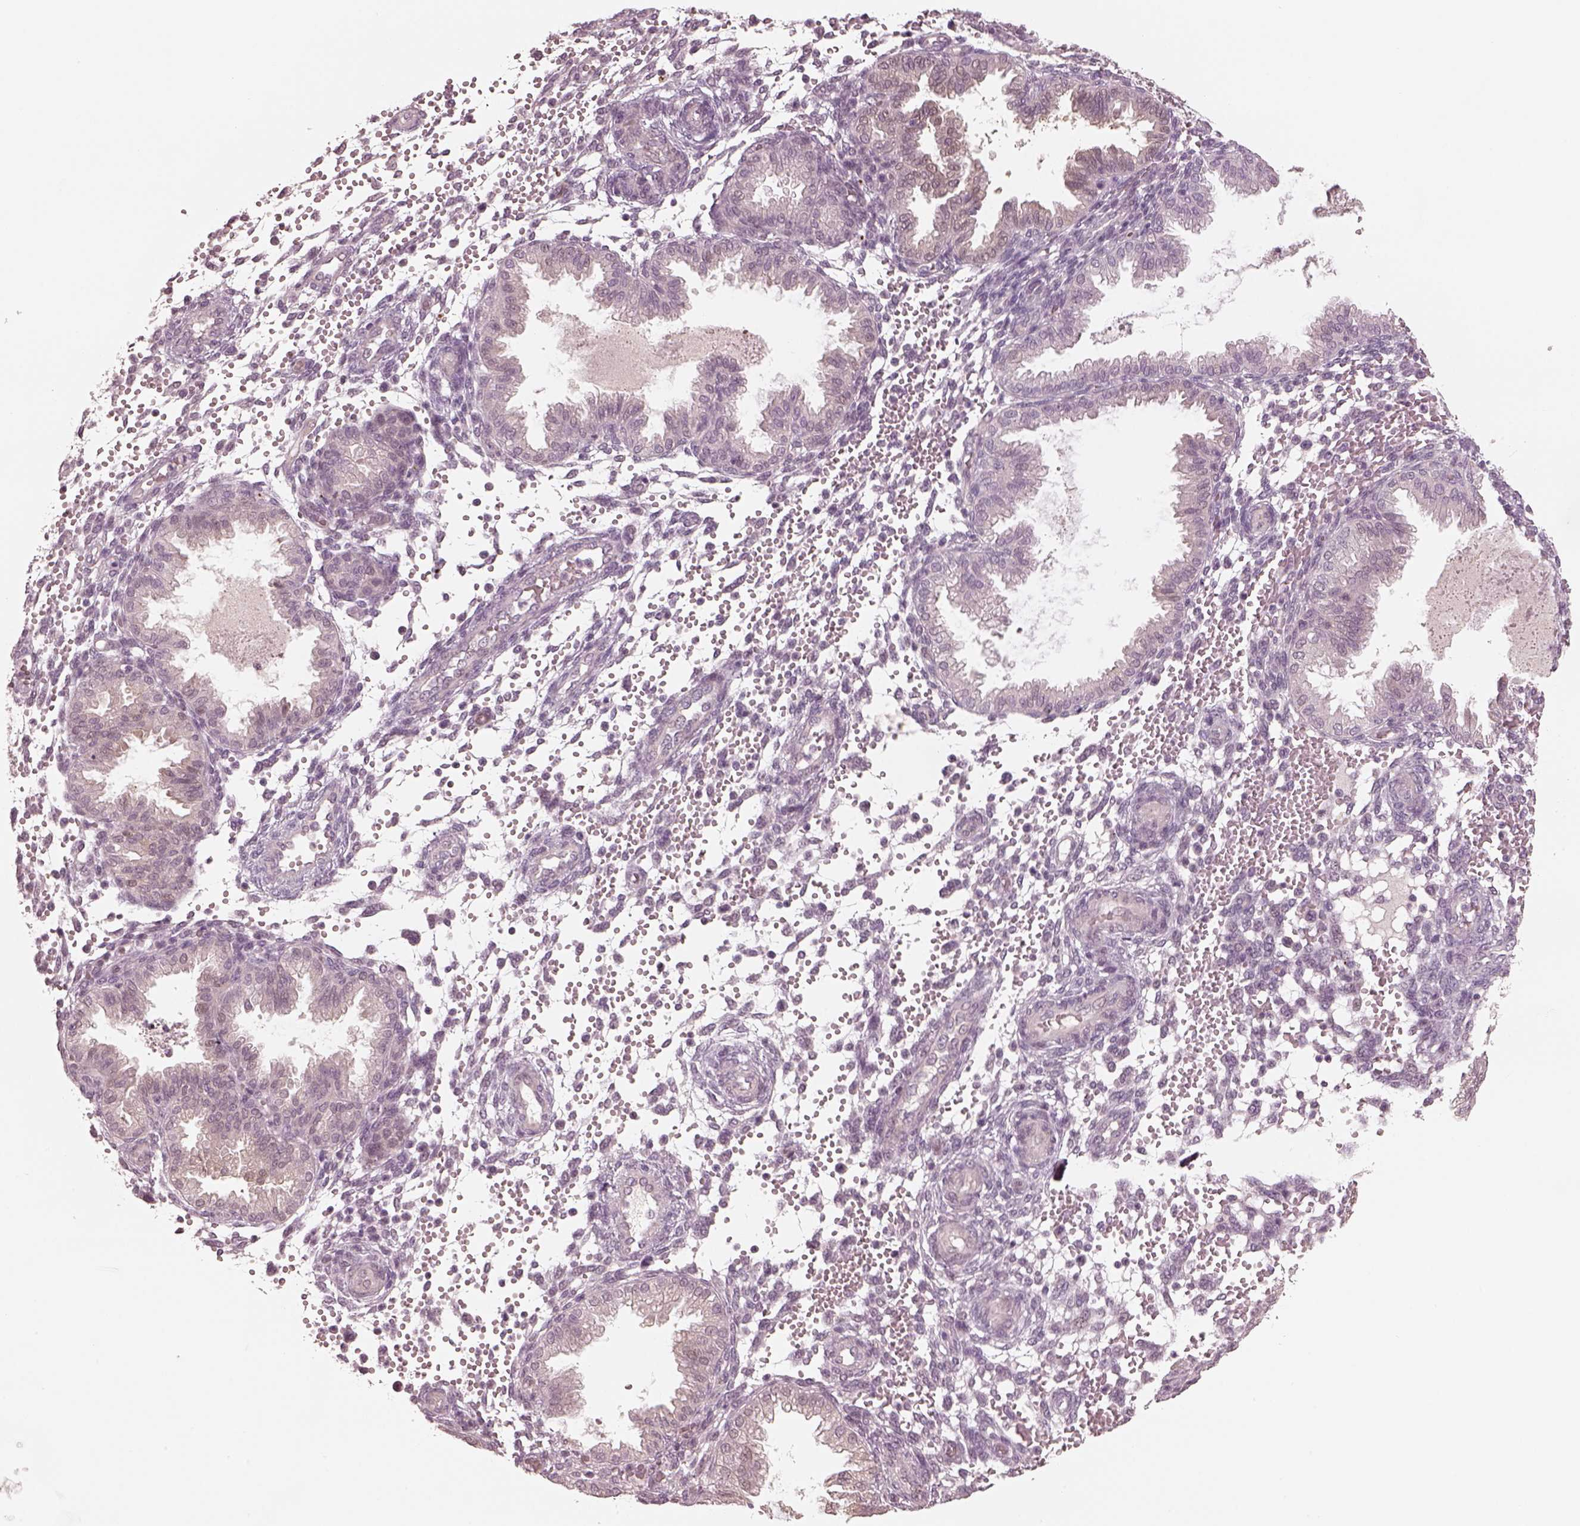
{"staining": {"intensity": "negative", "quantity": "none", "location": "none"}, "tissue": "endometrium", "cell_type": "Cells in endometrial stroma", "image_type": "normal", "snomed": [{"axis": "morphology", "description": "Normal tissue, NOS"}, {"axis": "topography", "description": "Endometrium"}], "caption": "This is a image of immunohistochemistry (IHC) staining of benign endometrium, which shows no staining in cells in endometrial stroma.", "gene": "EGR4", "patient": {"sex": "female", "age": 33}}